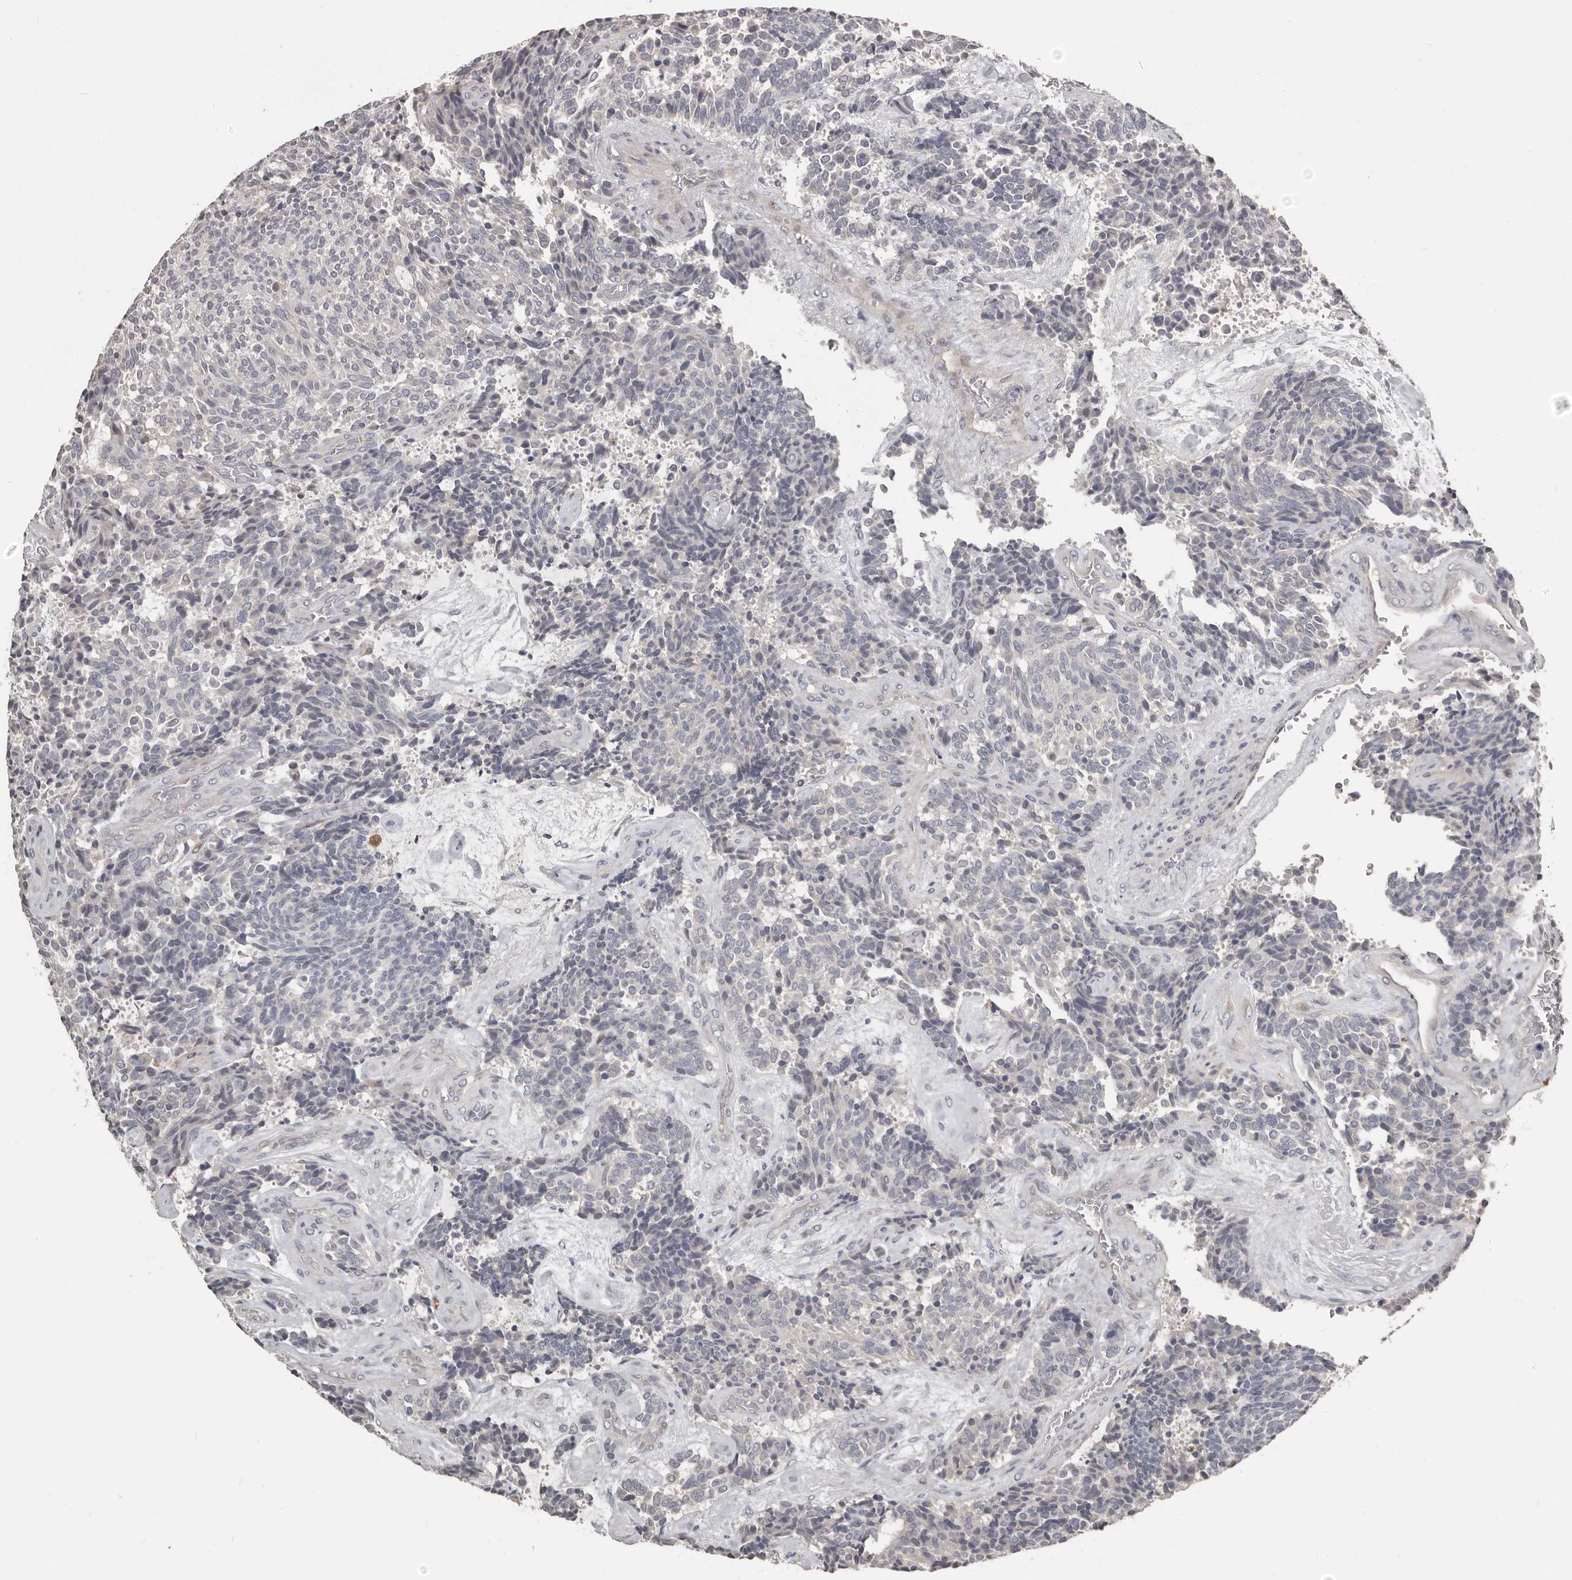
{"staining": {"intensity": "negative", "quantity": "none", "location": "none"}, "tissue": "carcinoid", "cell_type": "Tumor cells", "image_type": "cancer", "snomed": [{"axis": "morphology", "description": "Carcinoid, malignant, NOS"}, {"axis": "topography", "description": "Pancreas"}], "caption": "Malignant carcinoid was stained to show a protein in brown. There is no significant staining in tumor cells. (DAB (3,3'-diaminobenzidine) immunohistochemistry (IHC) visualized using brightfield microscopy, high magnification).", "gene": "KCNJ8", "patient": {"sex": "female", "age": 54}}